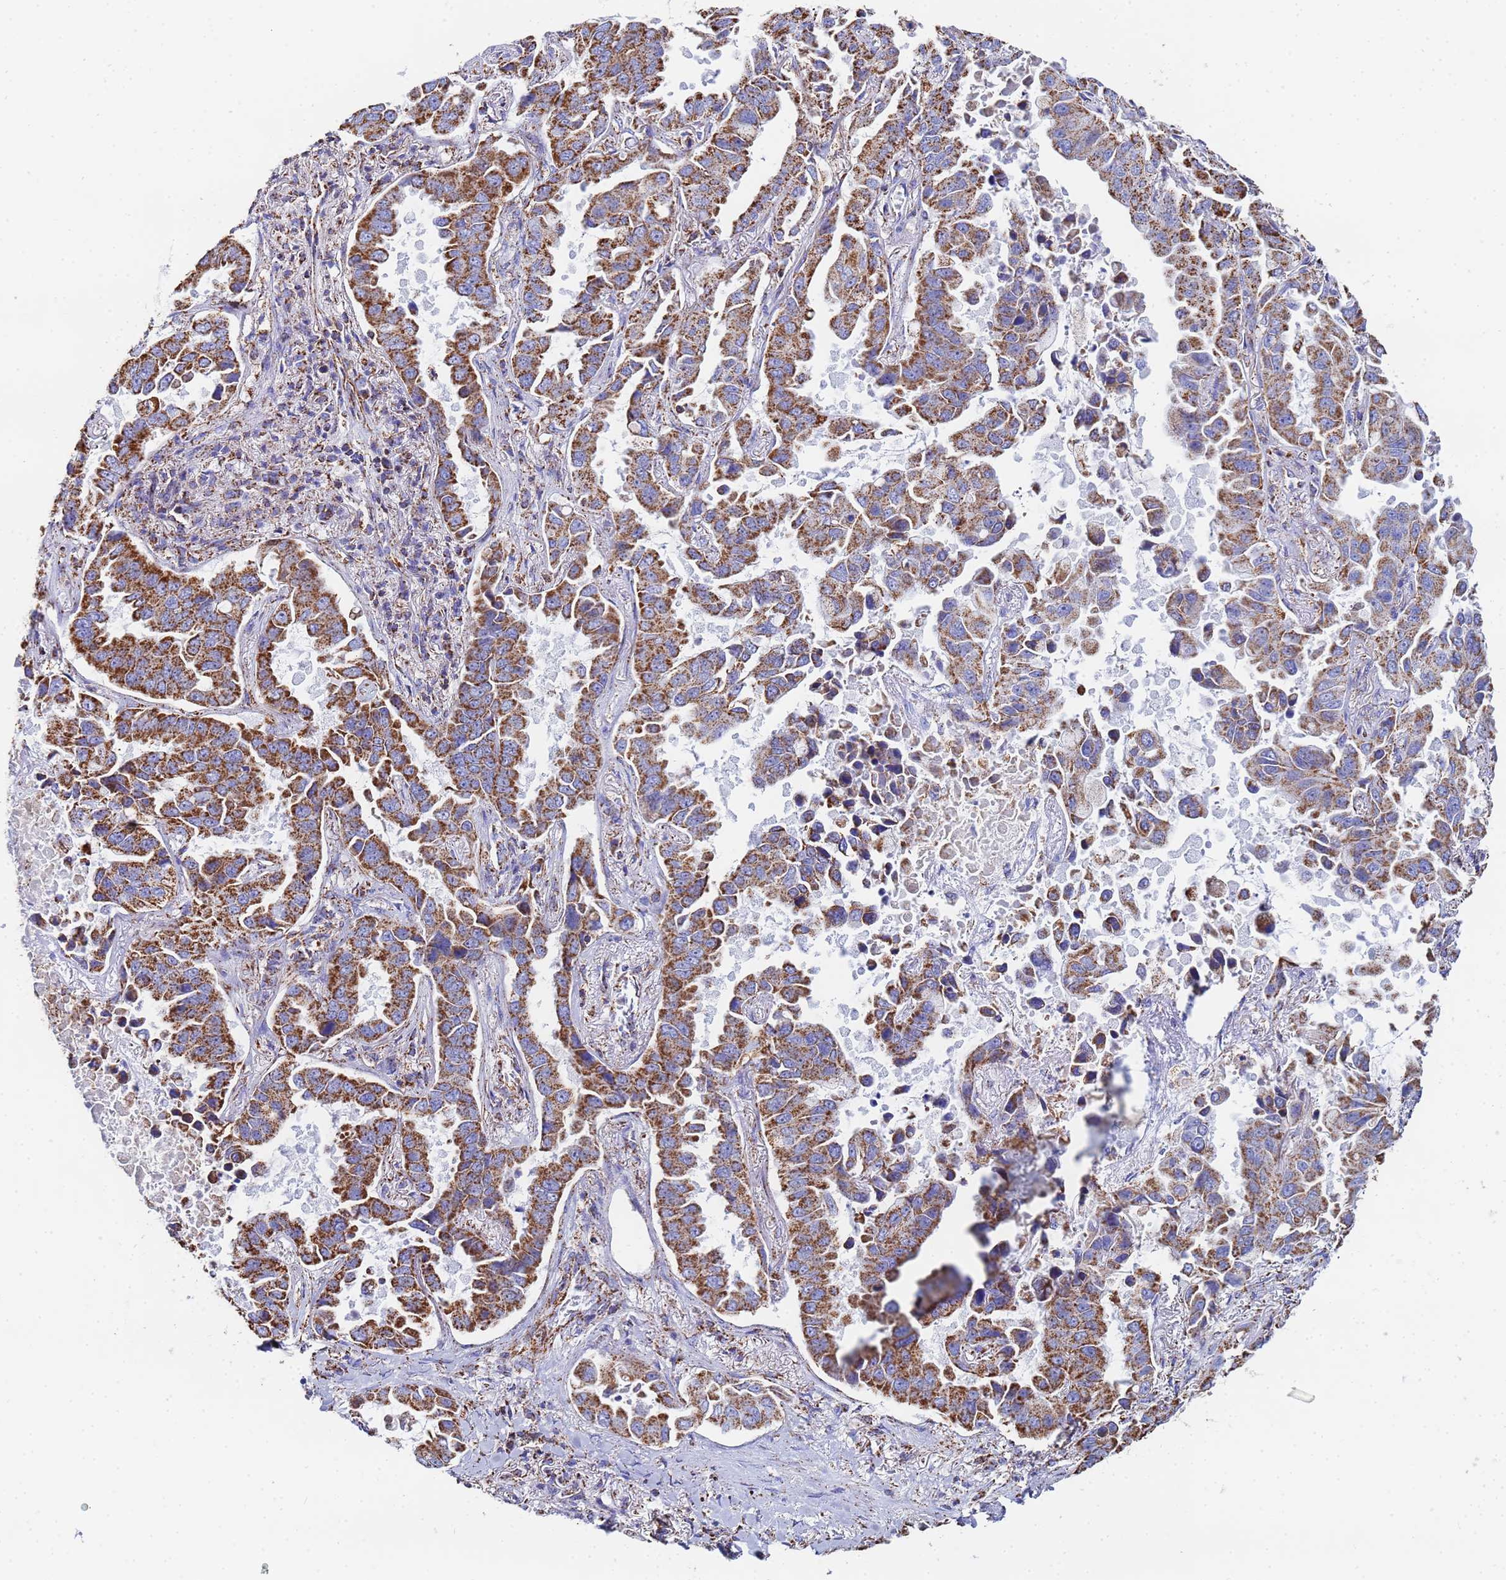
{"staining": {"intensity": "strong", "quantity": ">75%", "location": "cytoplasmic/membranous"}, "tissue": "lung cancer", "cell_type": "Tumor cells", "image_type": "cancer", "snomed": [{"axis": "morphology", "description": "Adenocarcinoma, NOS"}, {"axis": "topography", "description": "Lung"}], "caption": "This micrograph exhibits immunohistochemistry staining of human adenocarcinoma (lung), with high strong cytoplasmic/membranous staining in about >75% of tumor cells.", "gene": "GLUD1", "patient": {"sex": "male", "age": 64}}